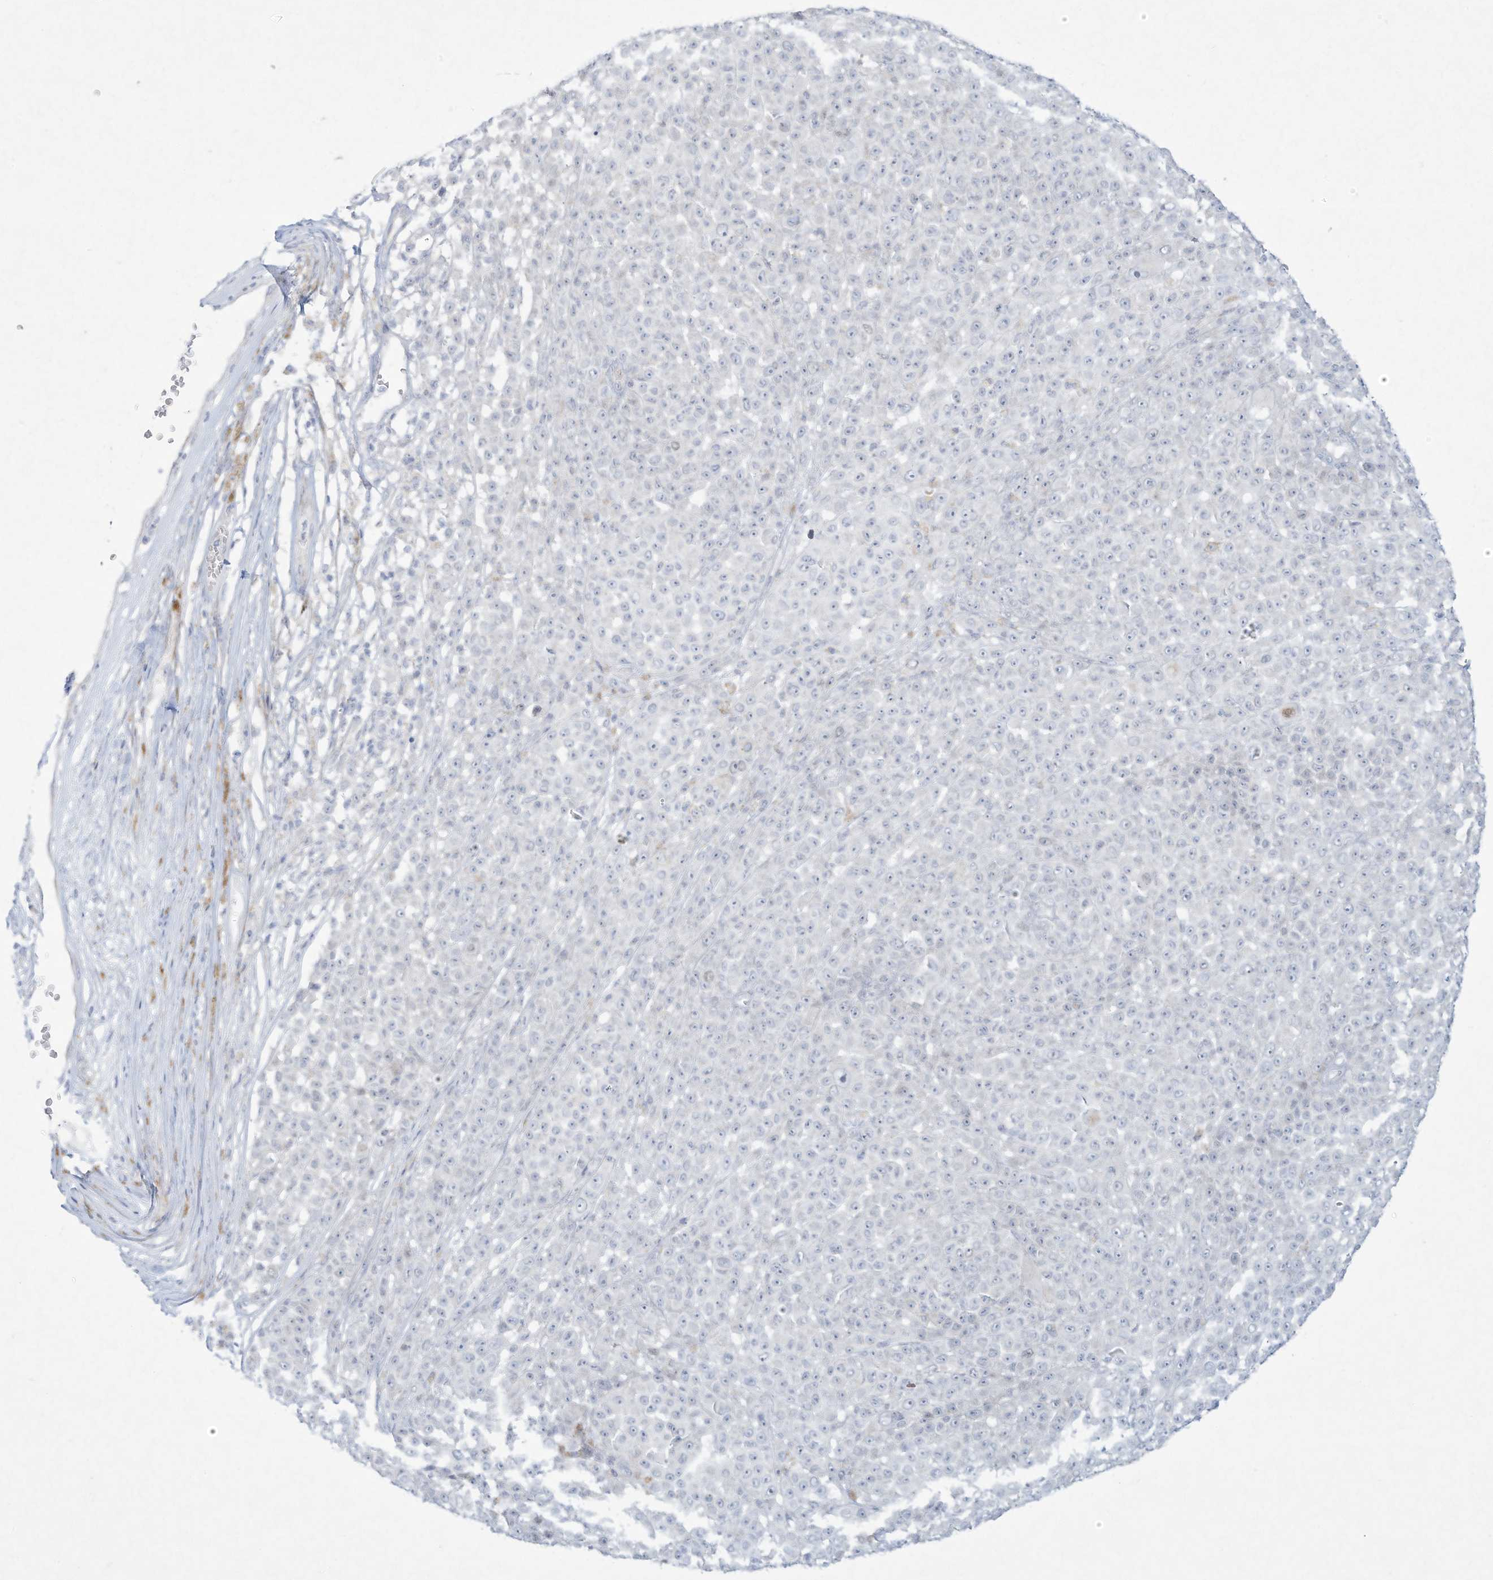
{"staining": {"intensity": "negative", "quantity": "none", "location": "none"}, "tissue": "melanoma", "cell_type": "Tumor cells", "image_type": "cancer", "snomed": [{"axis": "morphology", "description": "Malignant melanoma, NOS"}, {"axis": "topography", "description": "Skin"}], "caption": "This is an IHC micrograph of human malignant melanoma. There is no positivity in tumor cells.", "gene": "PAX6", "patient": {"sex": "female", "age": 94}}